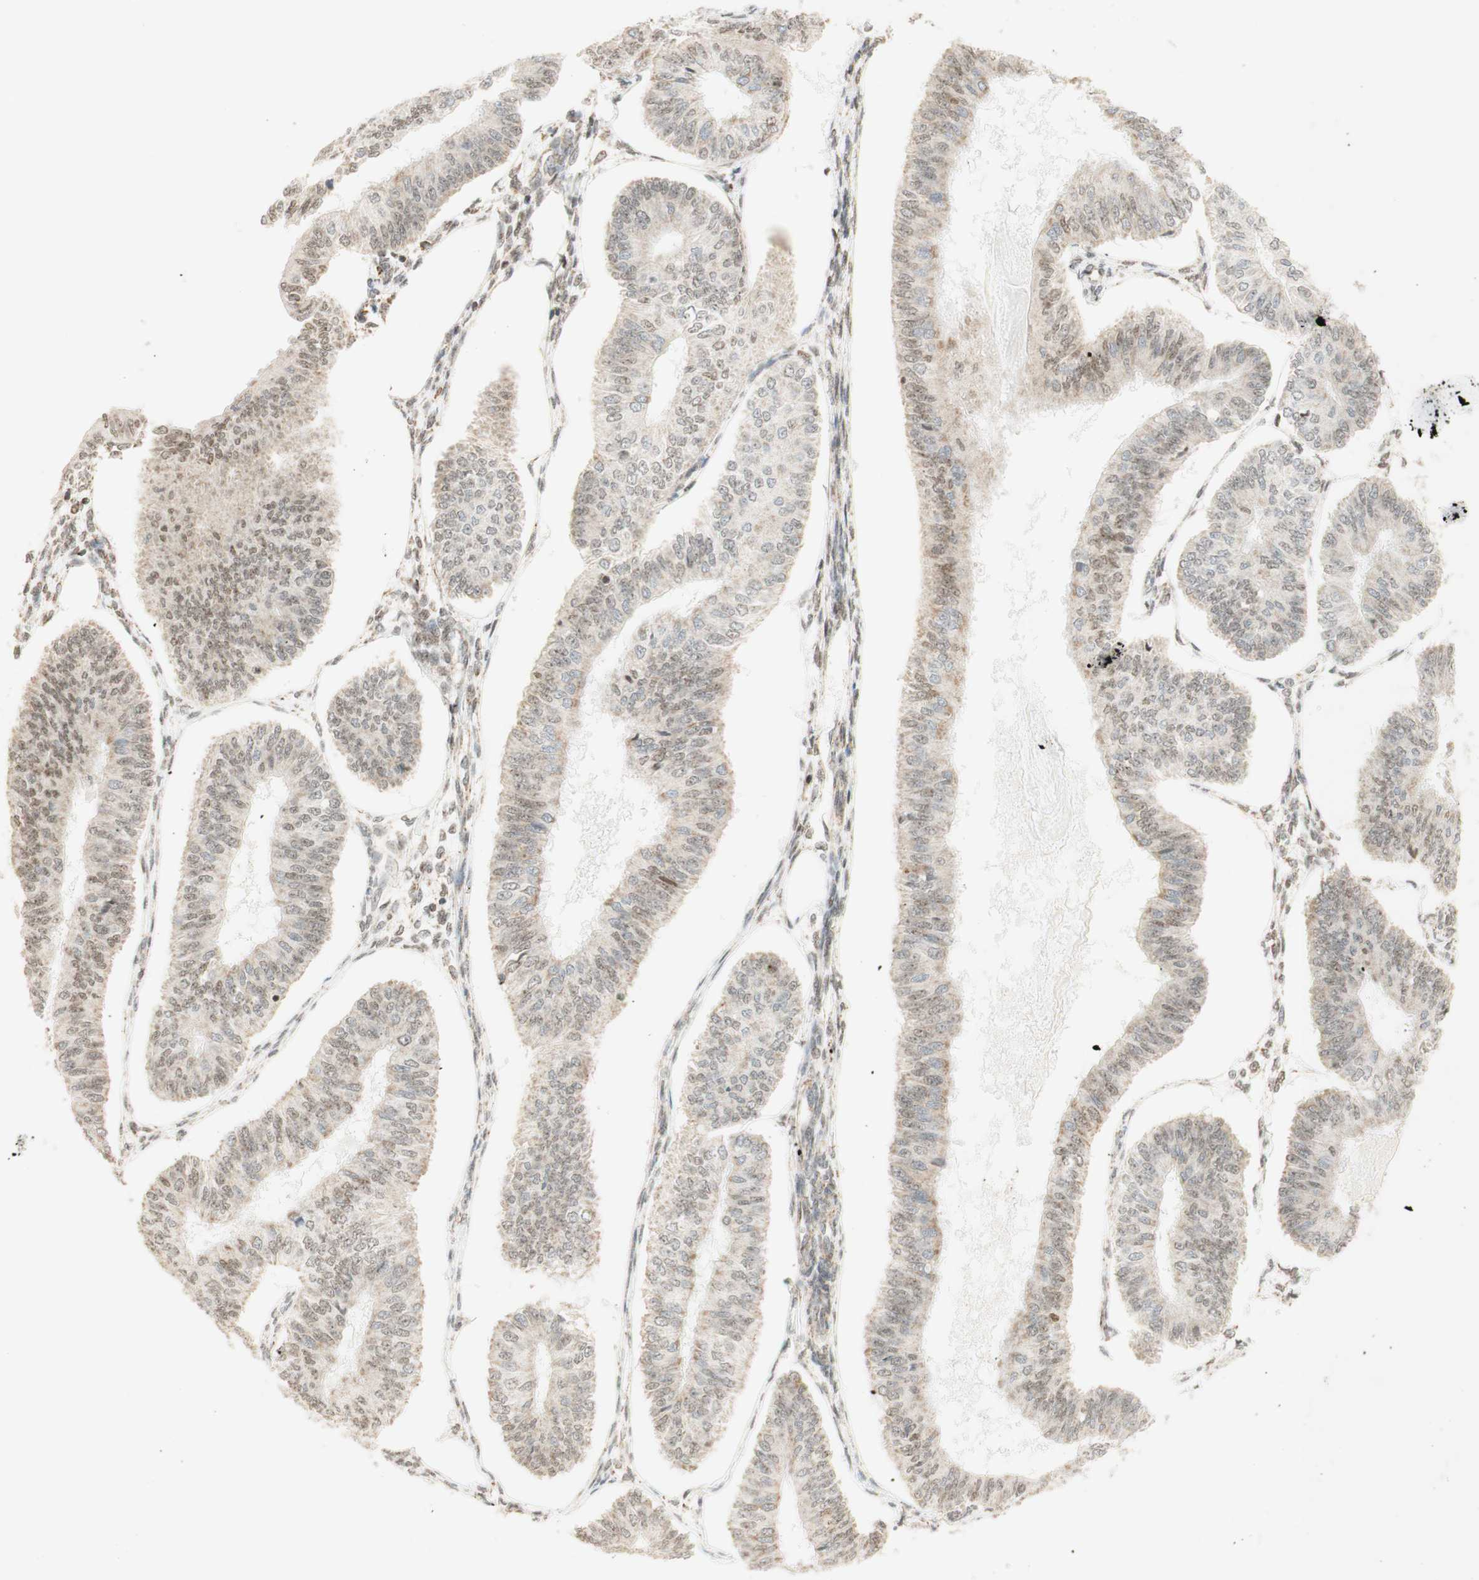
{"staining": {"intensity": "weak", "quantity": "25%-75%", "location": "nuclear"}, "tissue": "endometrial cancer", "cell_type": "Tumor cells", "image_type": "cancer", "snomed": [{"axis": "morphology", "description": "Adenocarcinoma, NOS"}, {"axis": "topography", "description": "Endometrium"}], "caption": "Immunohistochemistry (IHC) (DAB (3,3'-diaminobenzidine)) staining of human endometrial cancer (adenocarcinoma) reveals weak nuclear protein staining in about 25%-75% of tumor cells.", "gene": "ZNF782", "patient": {"sex": "female", "age": 58}}